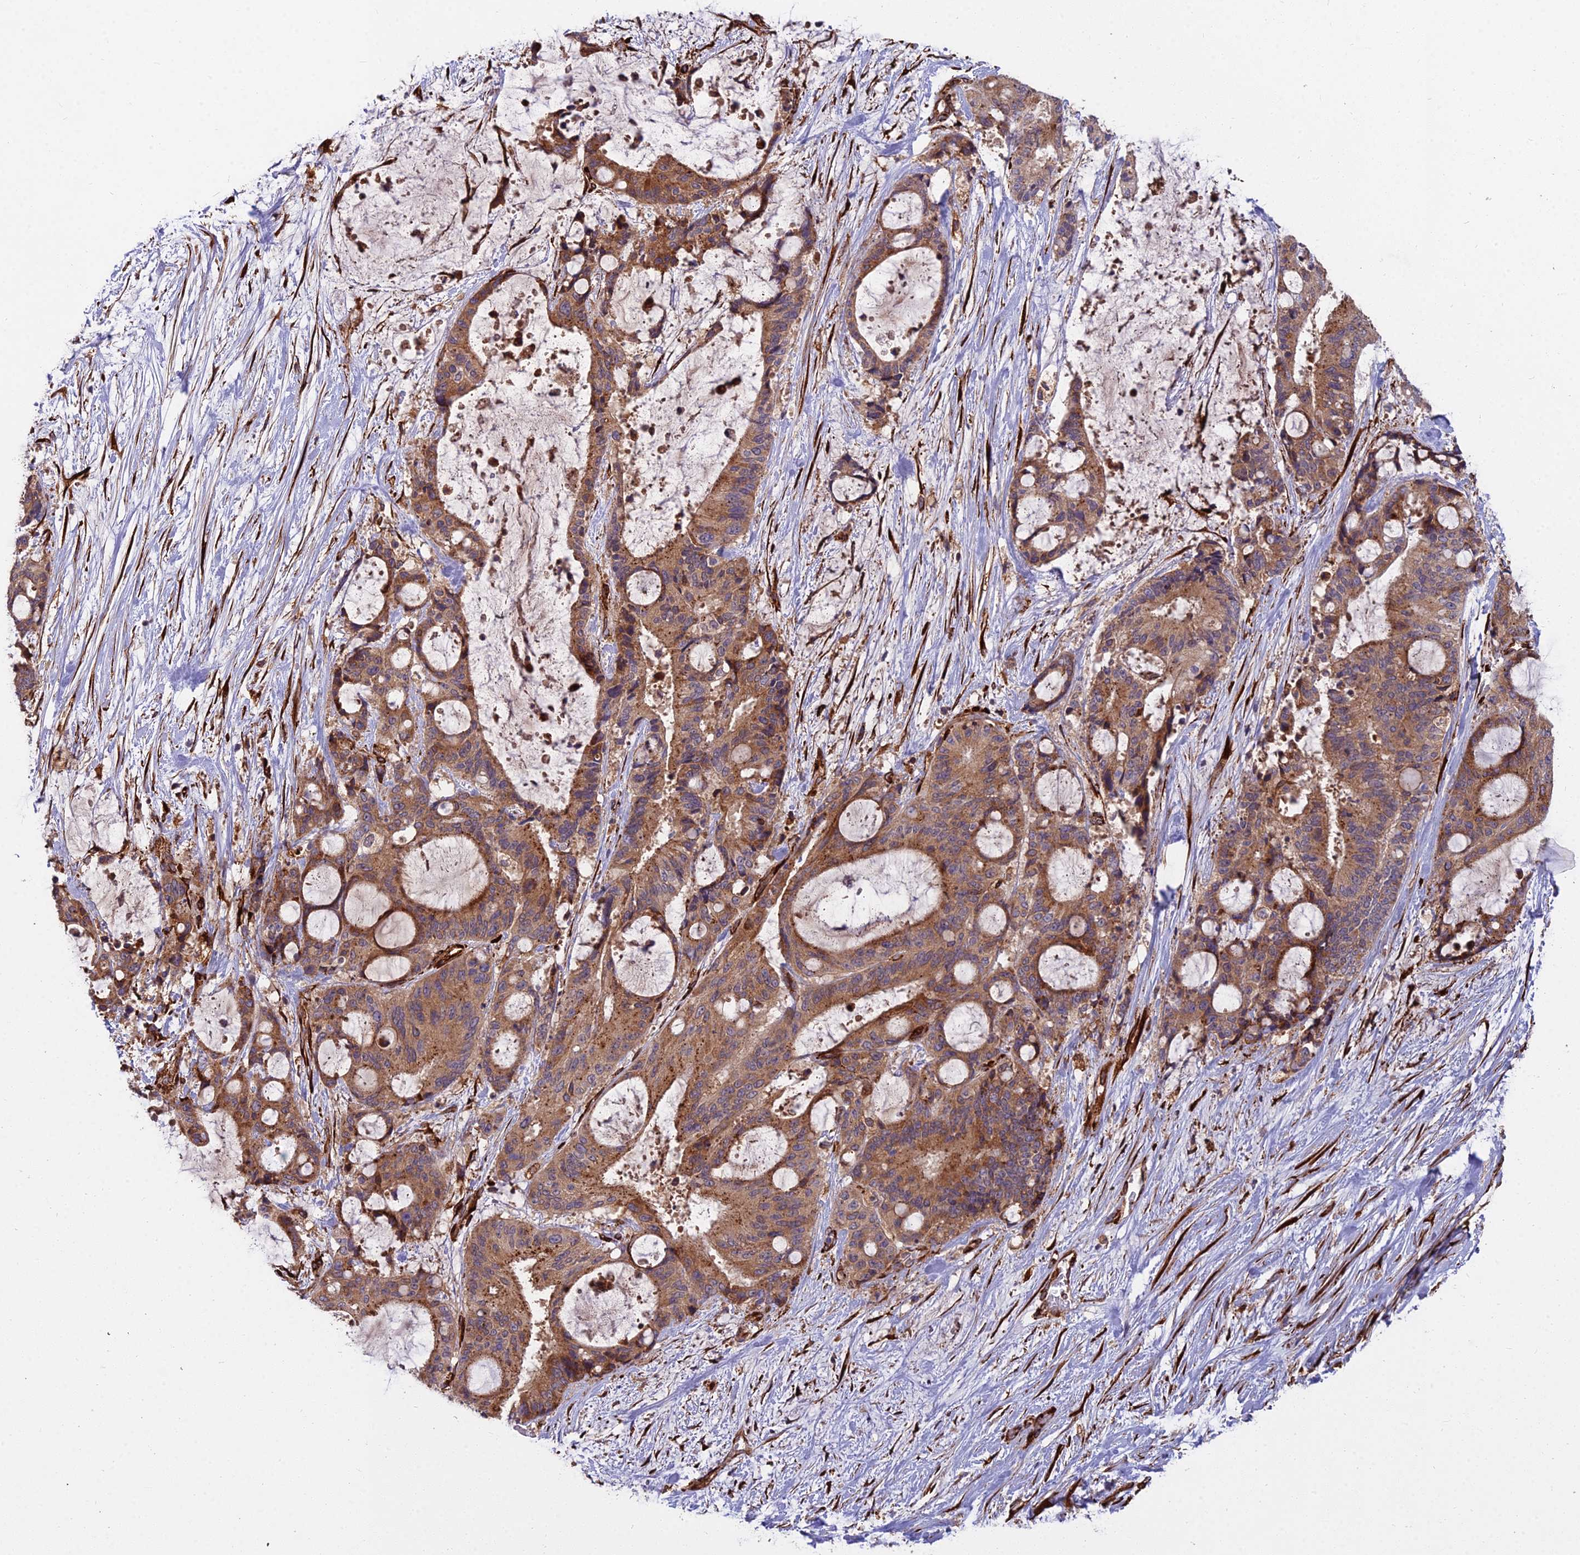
{"staining": {"intensity": "moderate", "quantity": ">75%", "location": "cytoplasmic/membranous"}, "tissue": "liver cancer", "cell_type": "Tumor cells", "image_type": "cancer", "snomed": [{"axis": "morphology", "description": "Normal tissue, NOS"}, {"axis": "morphology", "description": "Cholangiocarcinoma"}, {"axis": "topography", "description": "Liver"}, {"axis": "topography", "description": "Peripheral nerve tissue"}], "caption": "IHC of liver cancer shows medium levels of moderate cytoplasmic/membranous expression in approximately >75% of tumor cells.", "gene": "NDUFAF7", "patient": {"sex": "female", "age": 73}}